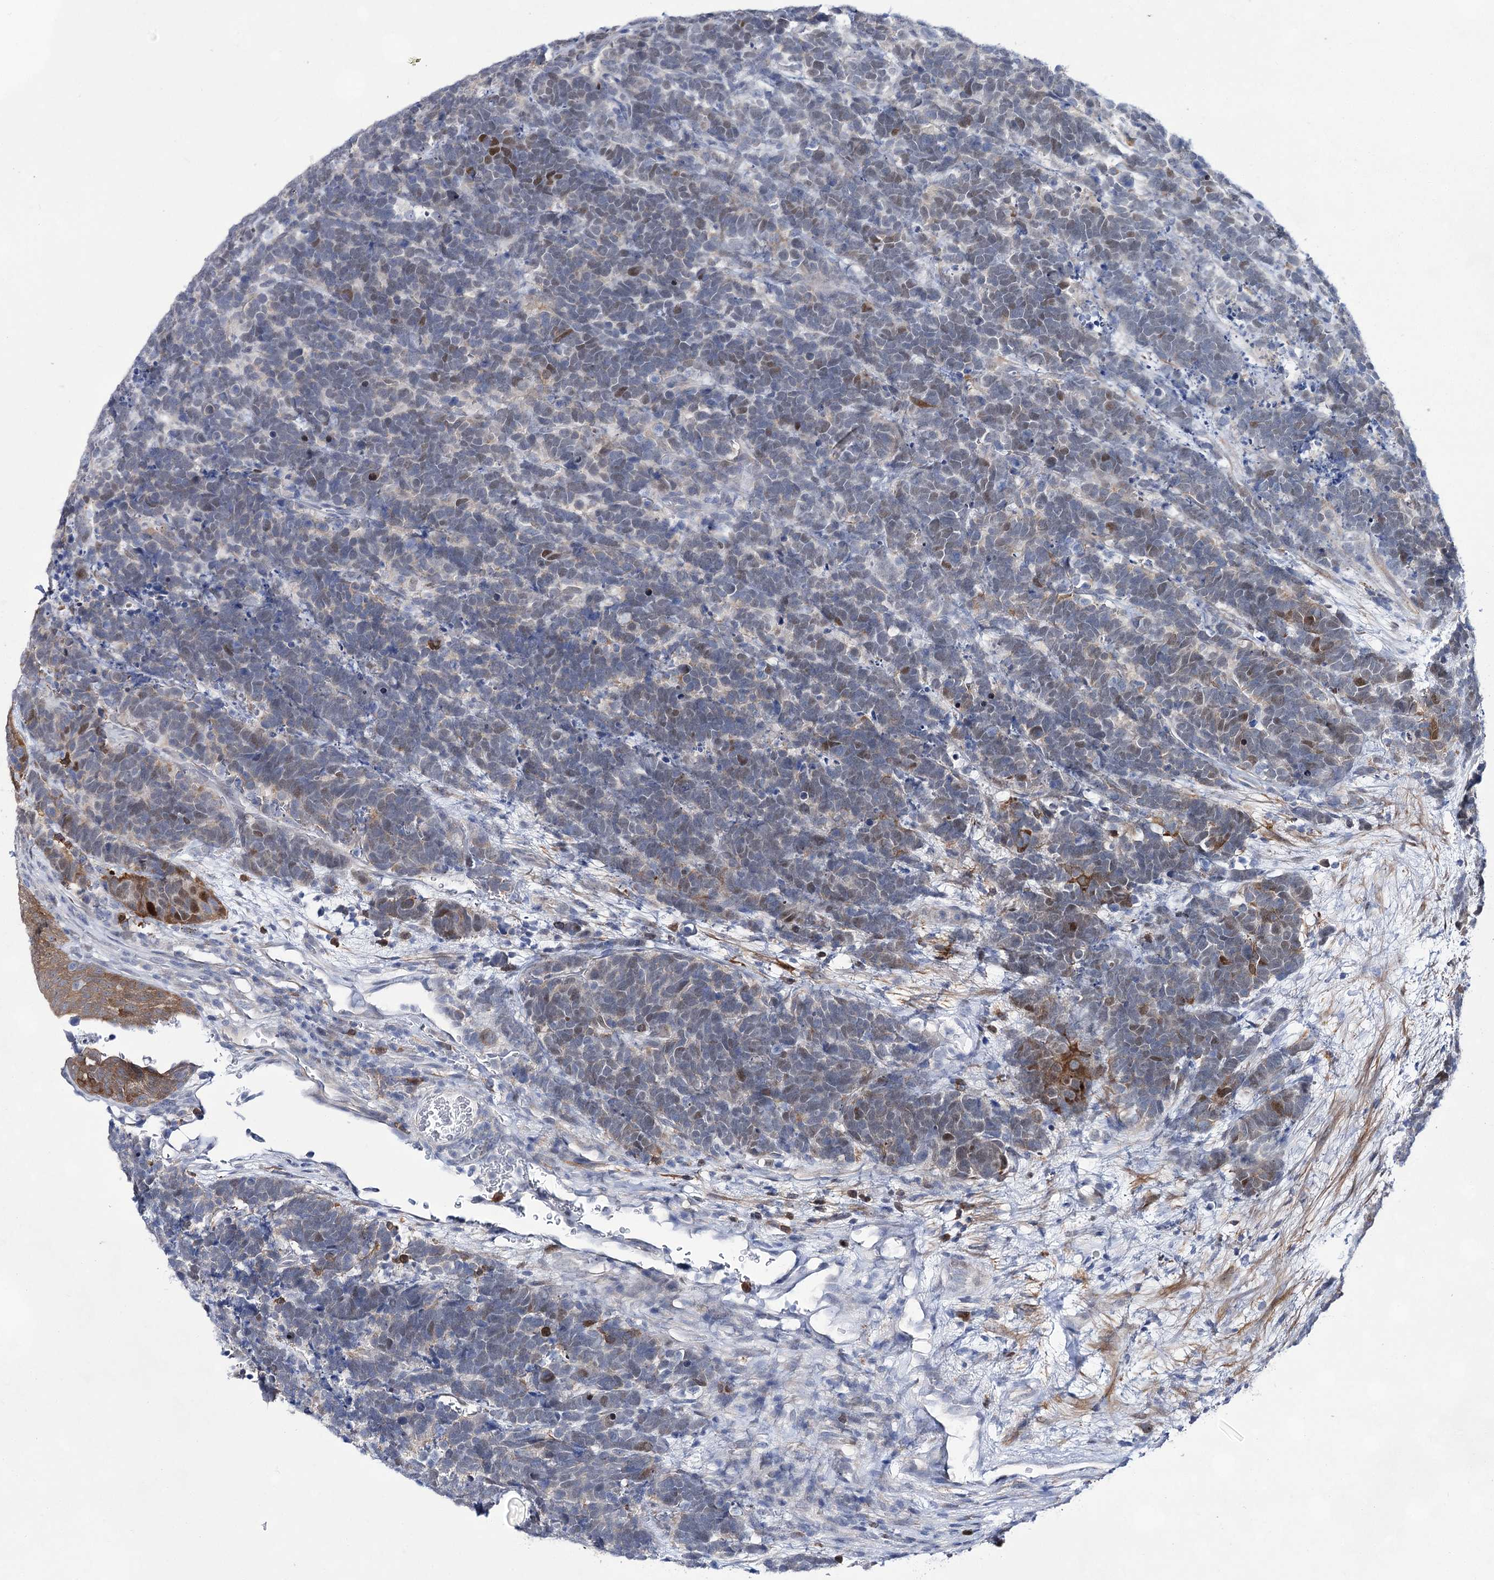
{"staining": {"intensity": "moderate", "quantity": "<25%", "location": "nuclear"}, "tissue": "carcinoid", "cell_type": "Tumor cells", "image_type": "cancer", "snomed": [{"axis": "morphology", "description": "Carcinoma, NOS"}, {"axis": "morphology", "description": "Carcinoid, malignant, NOS"}, {"axis": "topography", "description": "Urinary bladder"}], "caption": "Protein analysis of carcinoid (malignant) tissue demonstrates moderate nuclear positivity in approximately <25% of tumor cells.", "gene": "UGDH", "patient": {"sex": "male", "age": 57}}